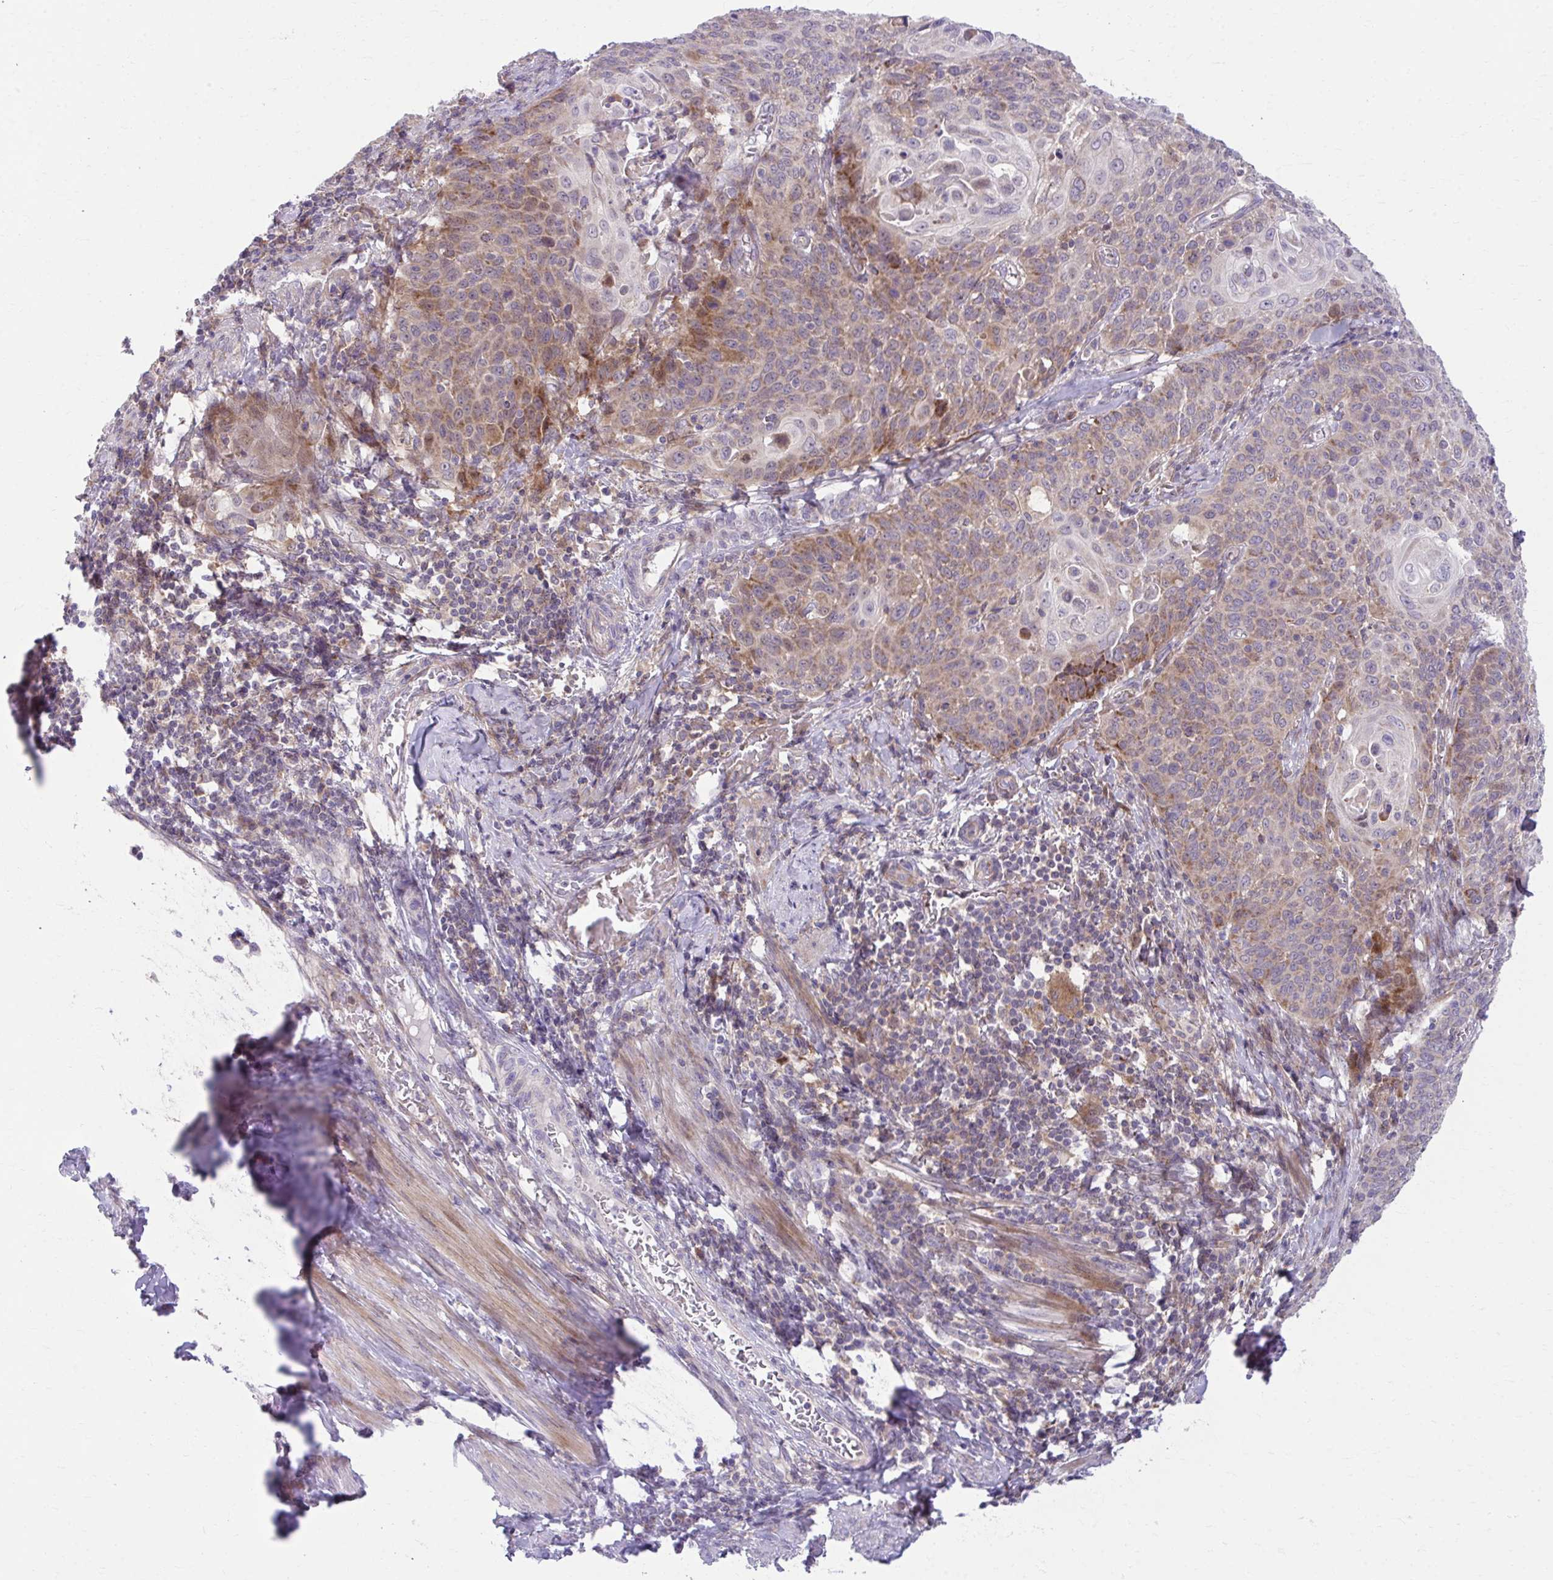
{"staining": {"intensity": "moderate", "quantity": "<25%", "location": "cytoplasmic/membranous"}, "tissue": "cervical cancer", "cell_type": "Tumor cells", "image_type": "cancer", "snomed": [{"axis": "morphology", "description": "Squamous cell carcinoma, NOS"}, {"axis": "topography", "description": "Cervix"}], "caption": "Cervical cancer stained with DAB (3,3'-diaminobenzidine) immunohistochemistry (IHC) reveals low levels of moderate cytoplasmic/membranous expression in about <25% of tumor cells. The staining was performed using DAB to visualize the protein expression in brown, while the nuclei were stained in blue with hematoxylin (Magnification: 20x).", "gene": "C16orf54", "patient": {"sex": "female", "age": 65}}